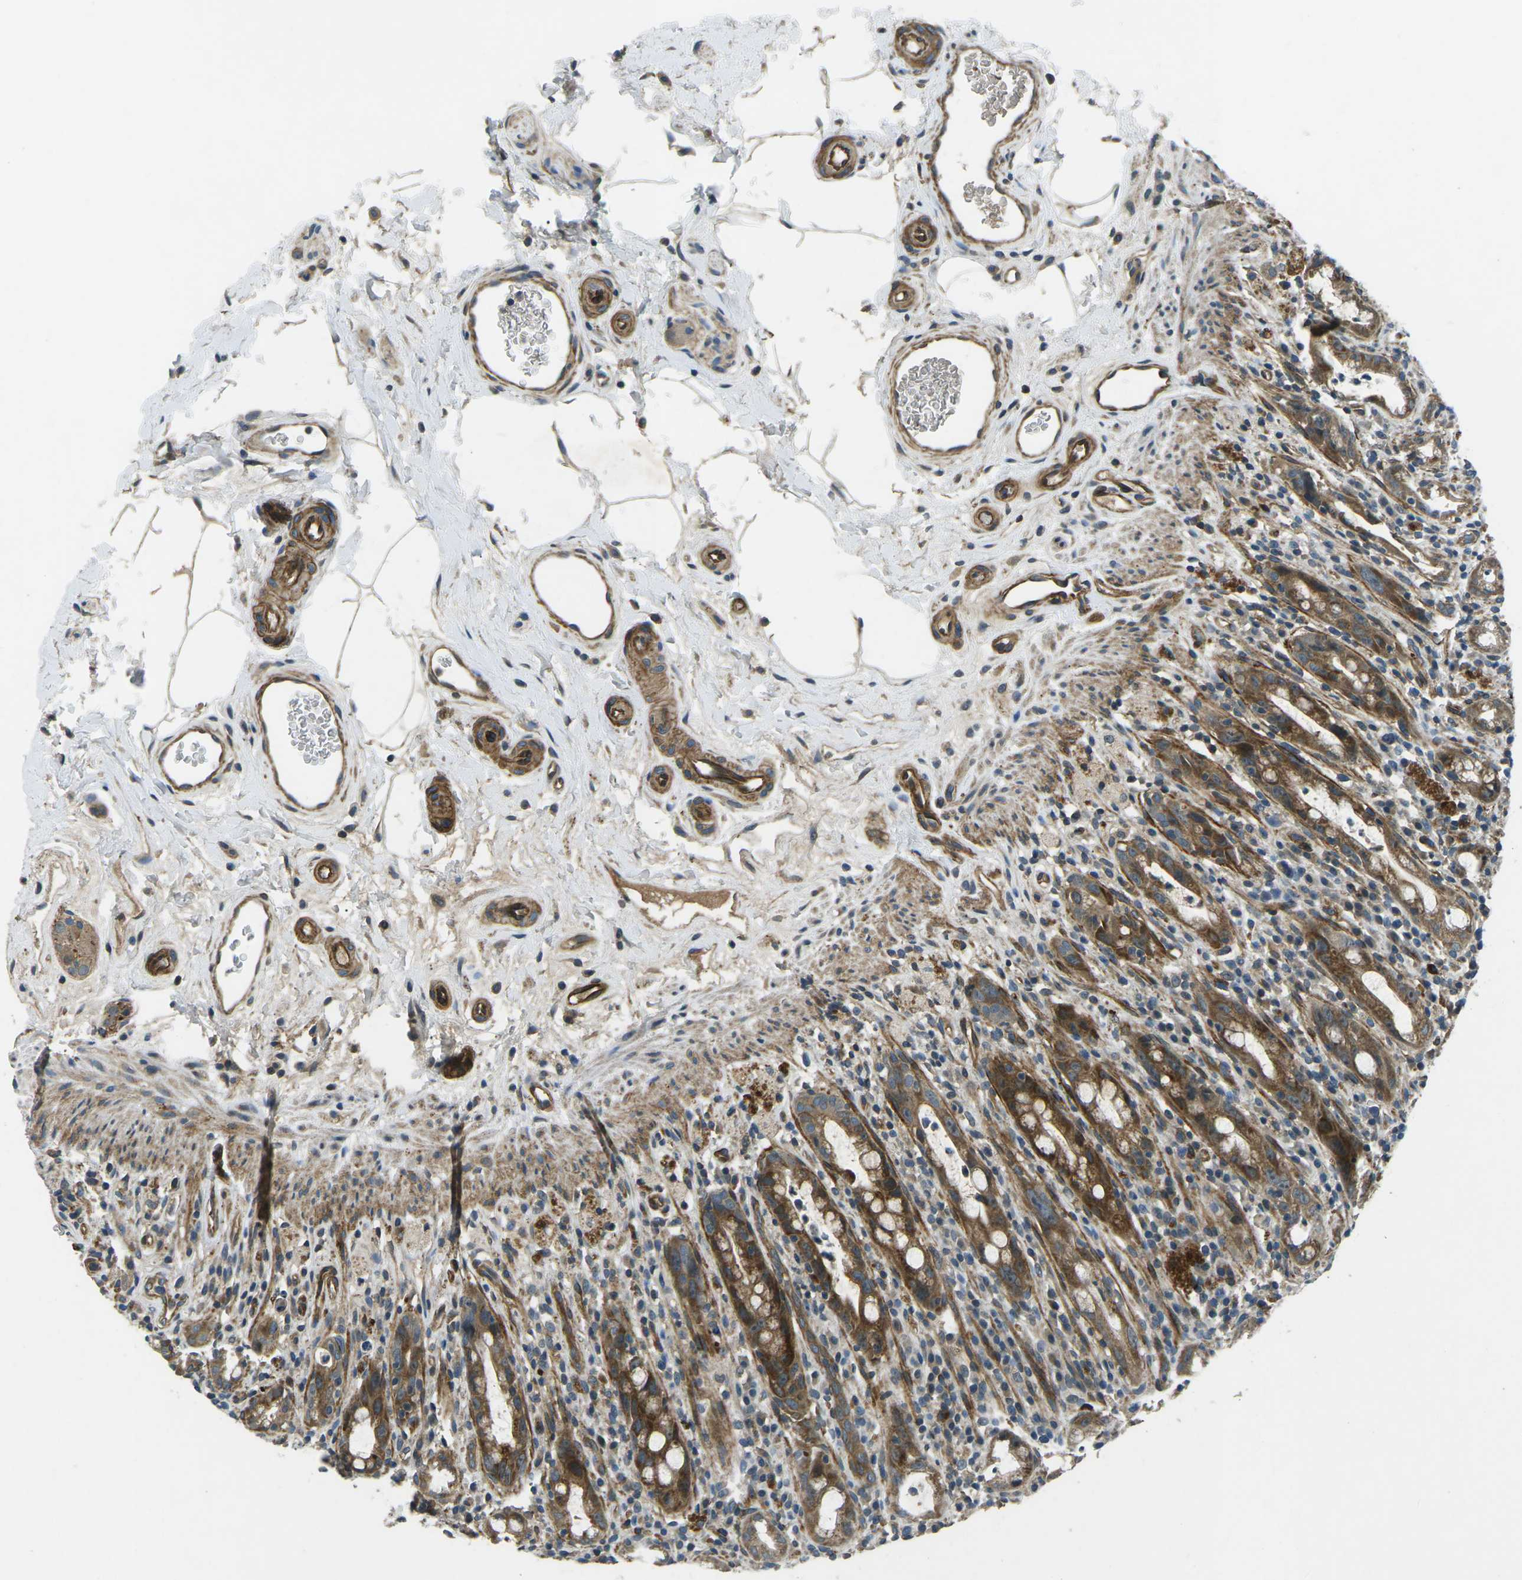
{"staining": {"intensity": "strong", "quantity": ">75%", "location": "cytoplasmic/membranous"}, "tissue": "rectum", "cell_type": "Glandular cells", "image_type": "normal", "snomed": [{"axis": "morphology", "description": "Normal tissue, NOS"}, {"axis": "topography", "description": "Rectum"}], "caption": "Rectum stained with a brown dye demonstrates strong cytoplasmic/membranous positive staining in approximately >75% of glandular cells.", "gene": "AFAP1", "patient": {"sex": "male", "age": 44}}